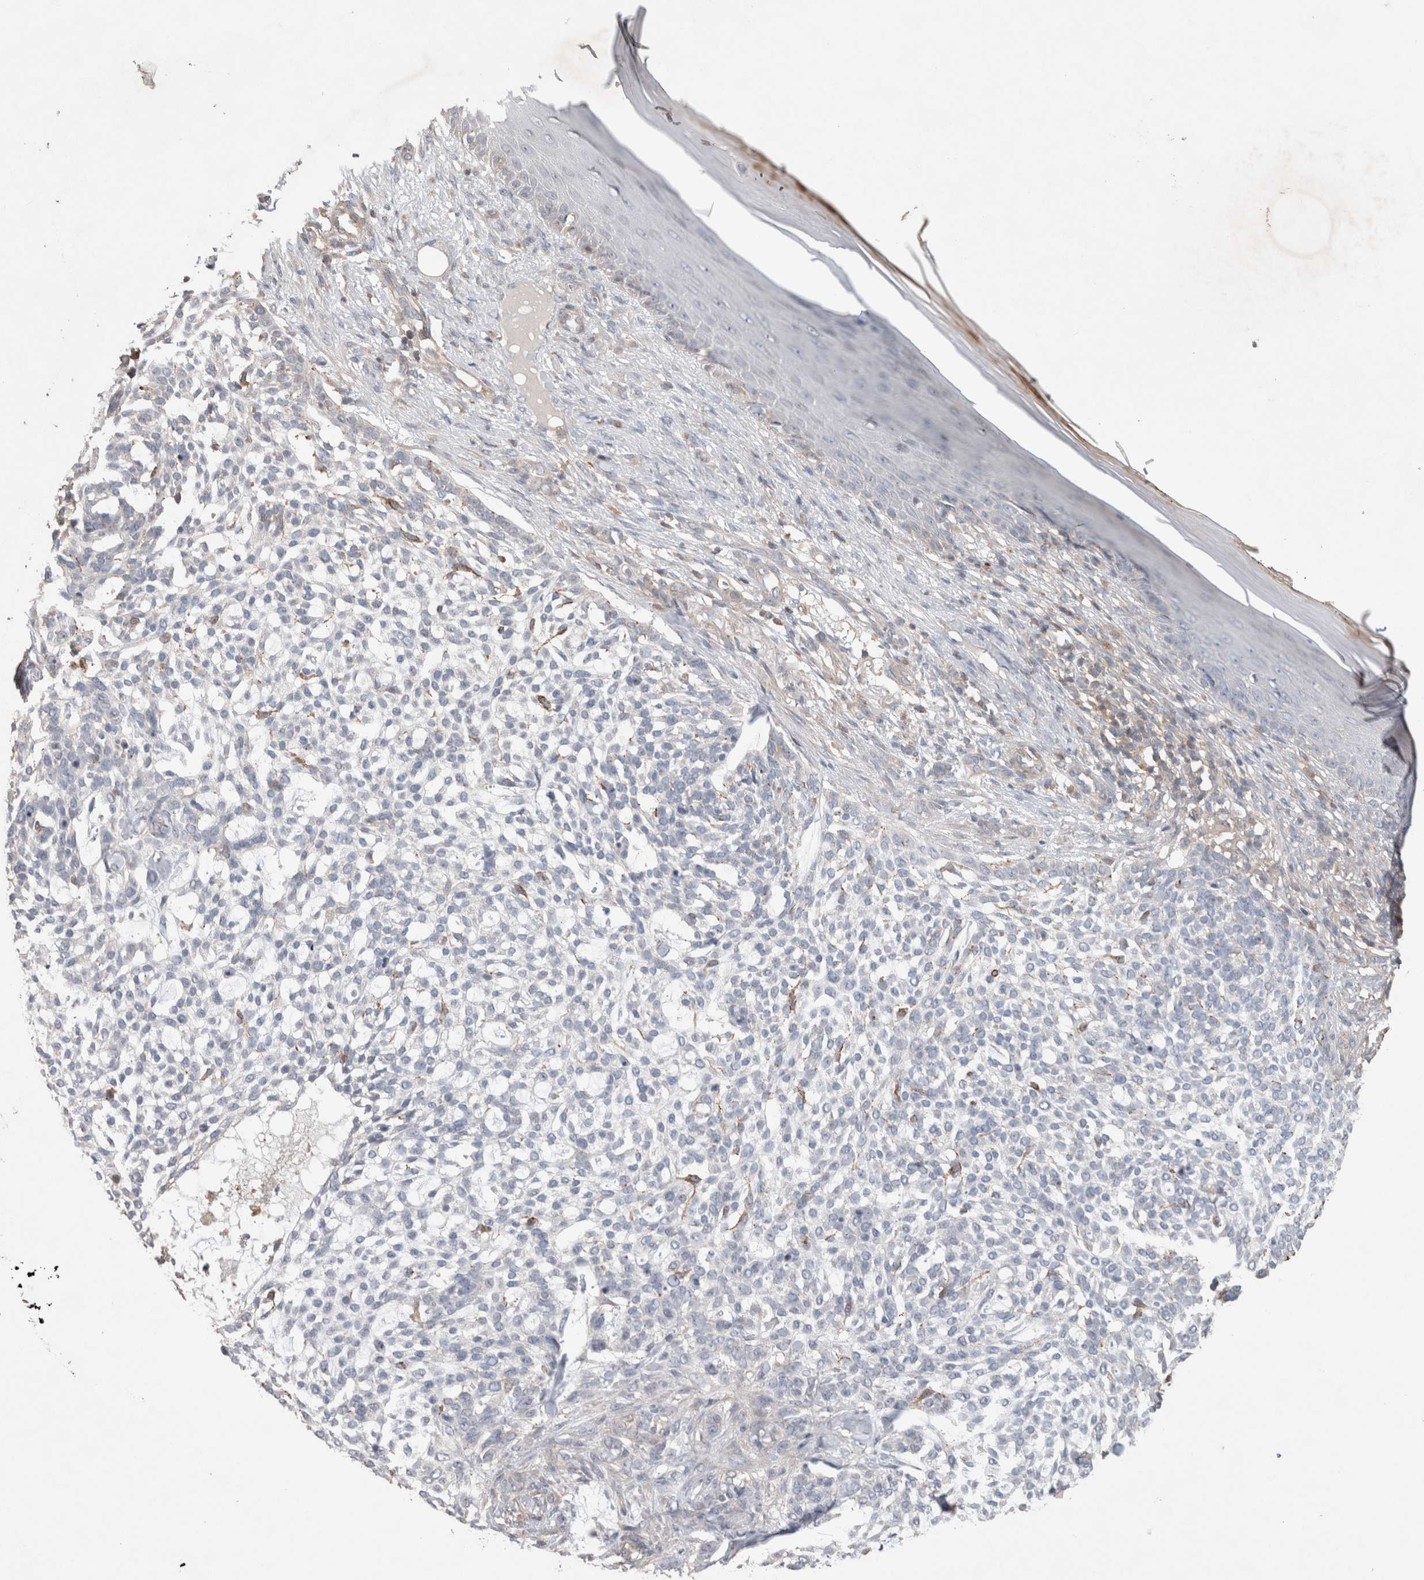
{"staining": {"intensity": "negative", "quantity": "none", "location": "none"}, "tissue": "skin cancer", "cell_type": "Tumor cells", "image_type": "cancer", "snomed": [{"axis": "morphology", "description": "Basal cell carcinoma"}, {"axis": "topography", "description": "Skin"}], "caption": "Skin cancer (basal cell carcinoma) stained for a protein using immunohistochemistry (IHC) demonstrates no positivity tumor cells.", "gene": "TRIM5", "patient": {"sex": "female", "age": 64}}